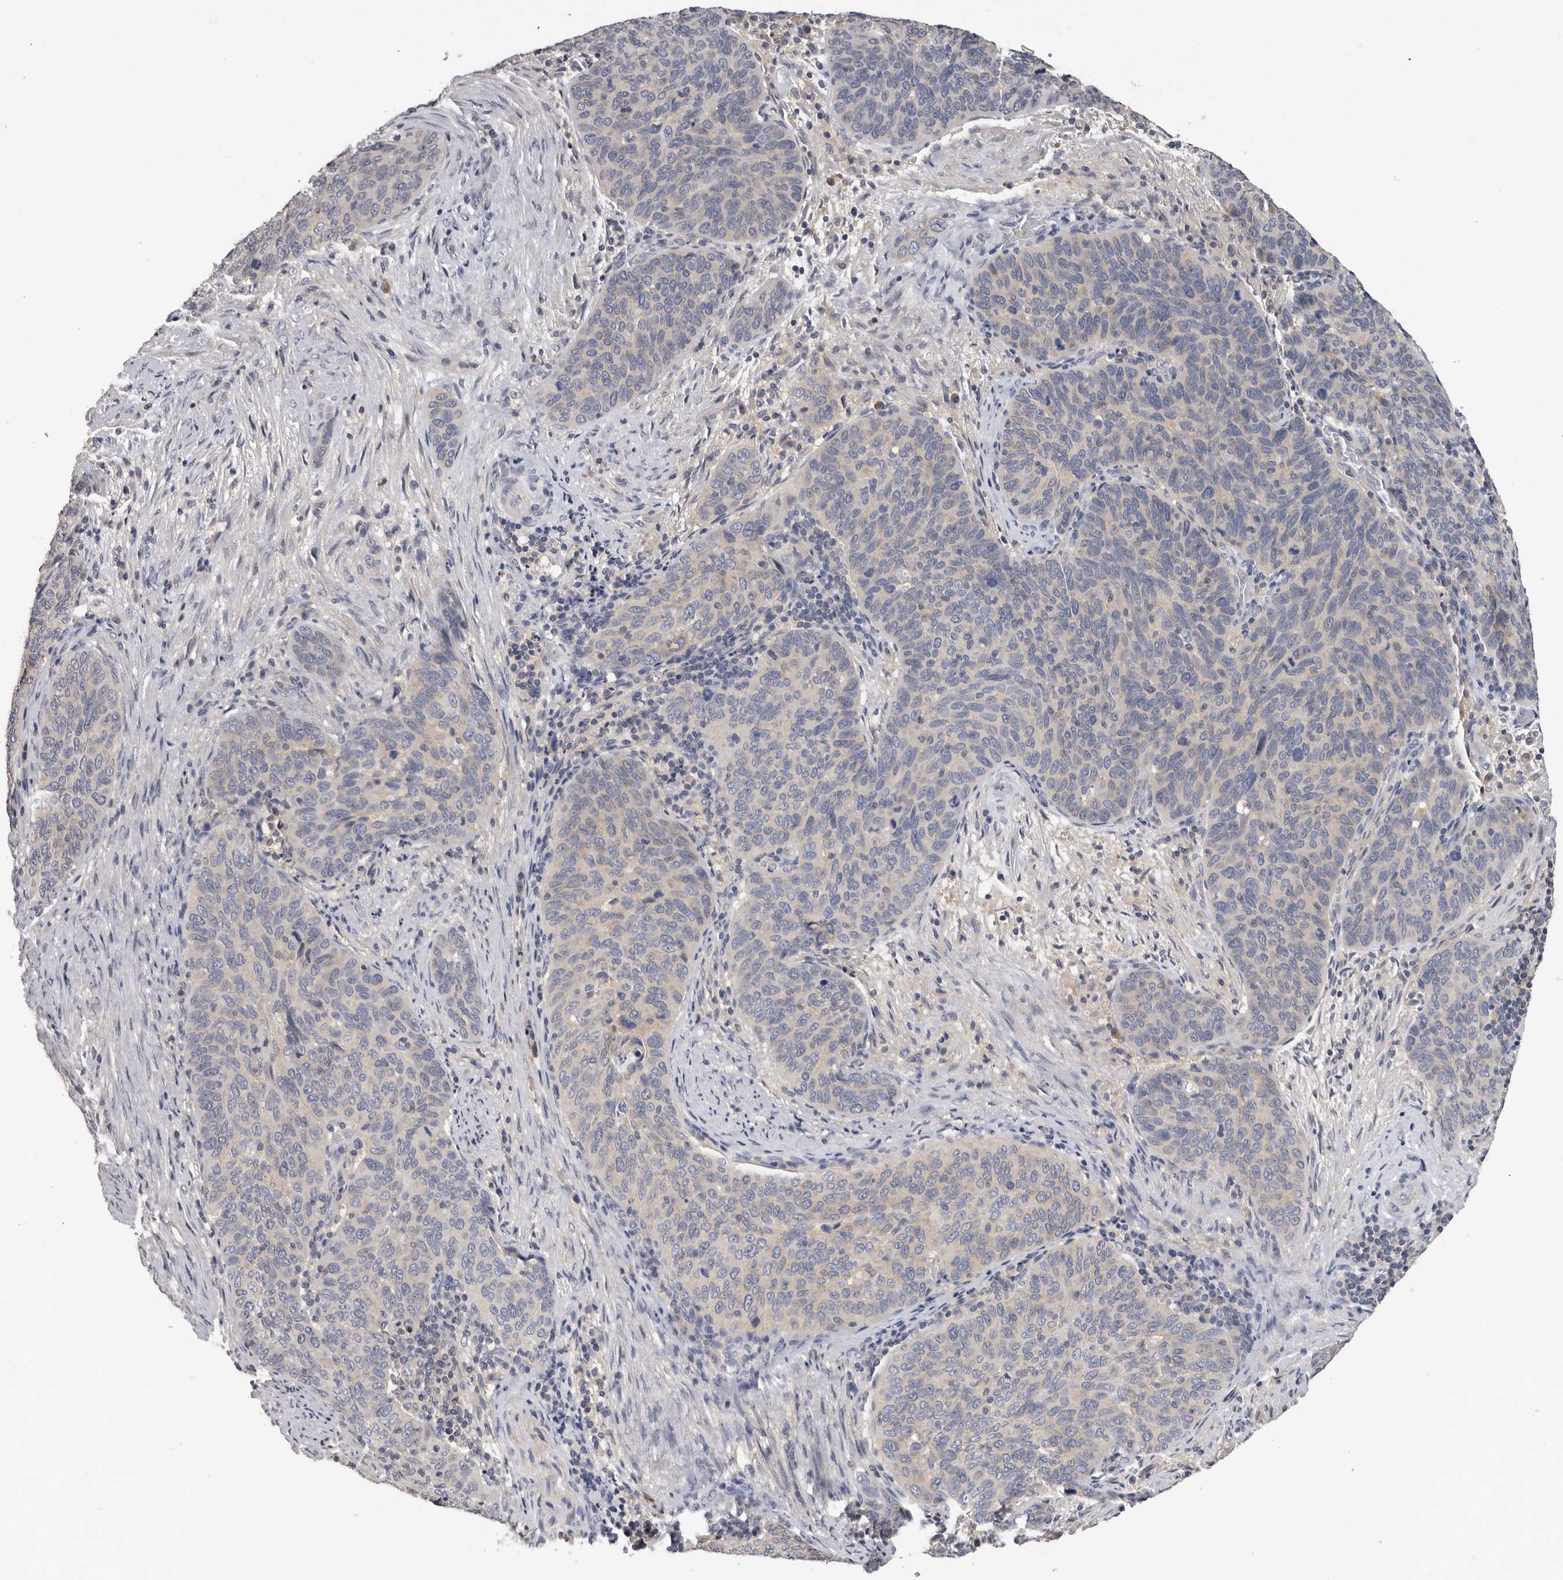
{"staining": {"intensity": "weak", "quantity": "<25%", "location": "cytoplasmic/membranous"}, "tissue": "cervical cancer", "cell_type": "Tumor cells", "image_type": "cancer", "snomed": [{"axis": "morphology", "description": "Squamous cell carcinoma, NOS"}, {"axis": "topography", "description": "Cervix"}], "caption": "Immunohistochemical staining of human cervical squamous cell carcinoma demonstrates no significant staining in tumor cells.", "gene": "WDTC1", "patient": {"sex": "female", "age": 60}}